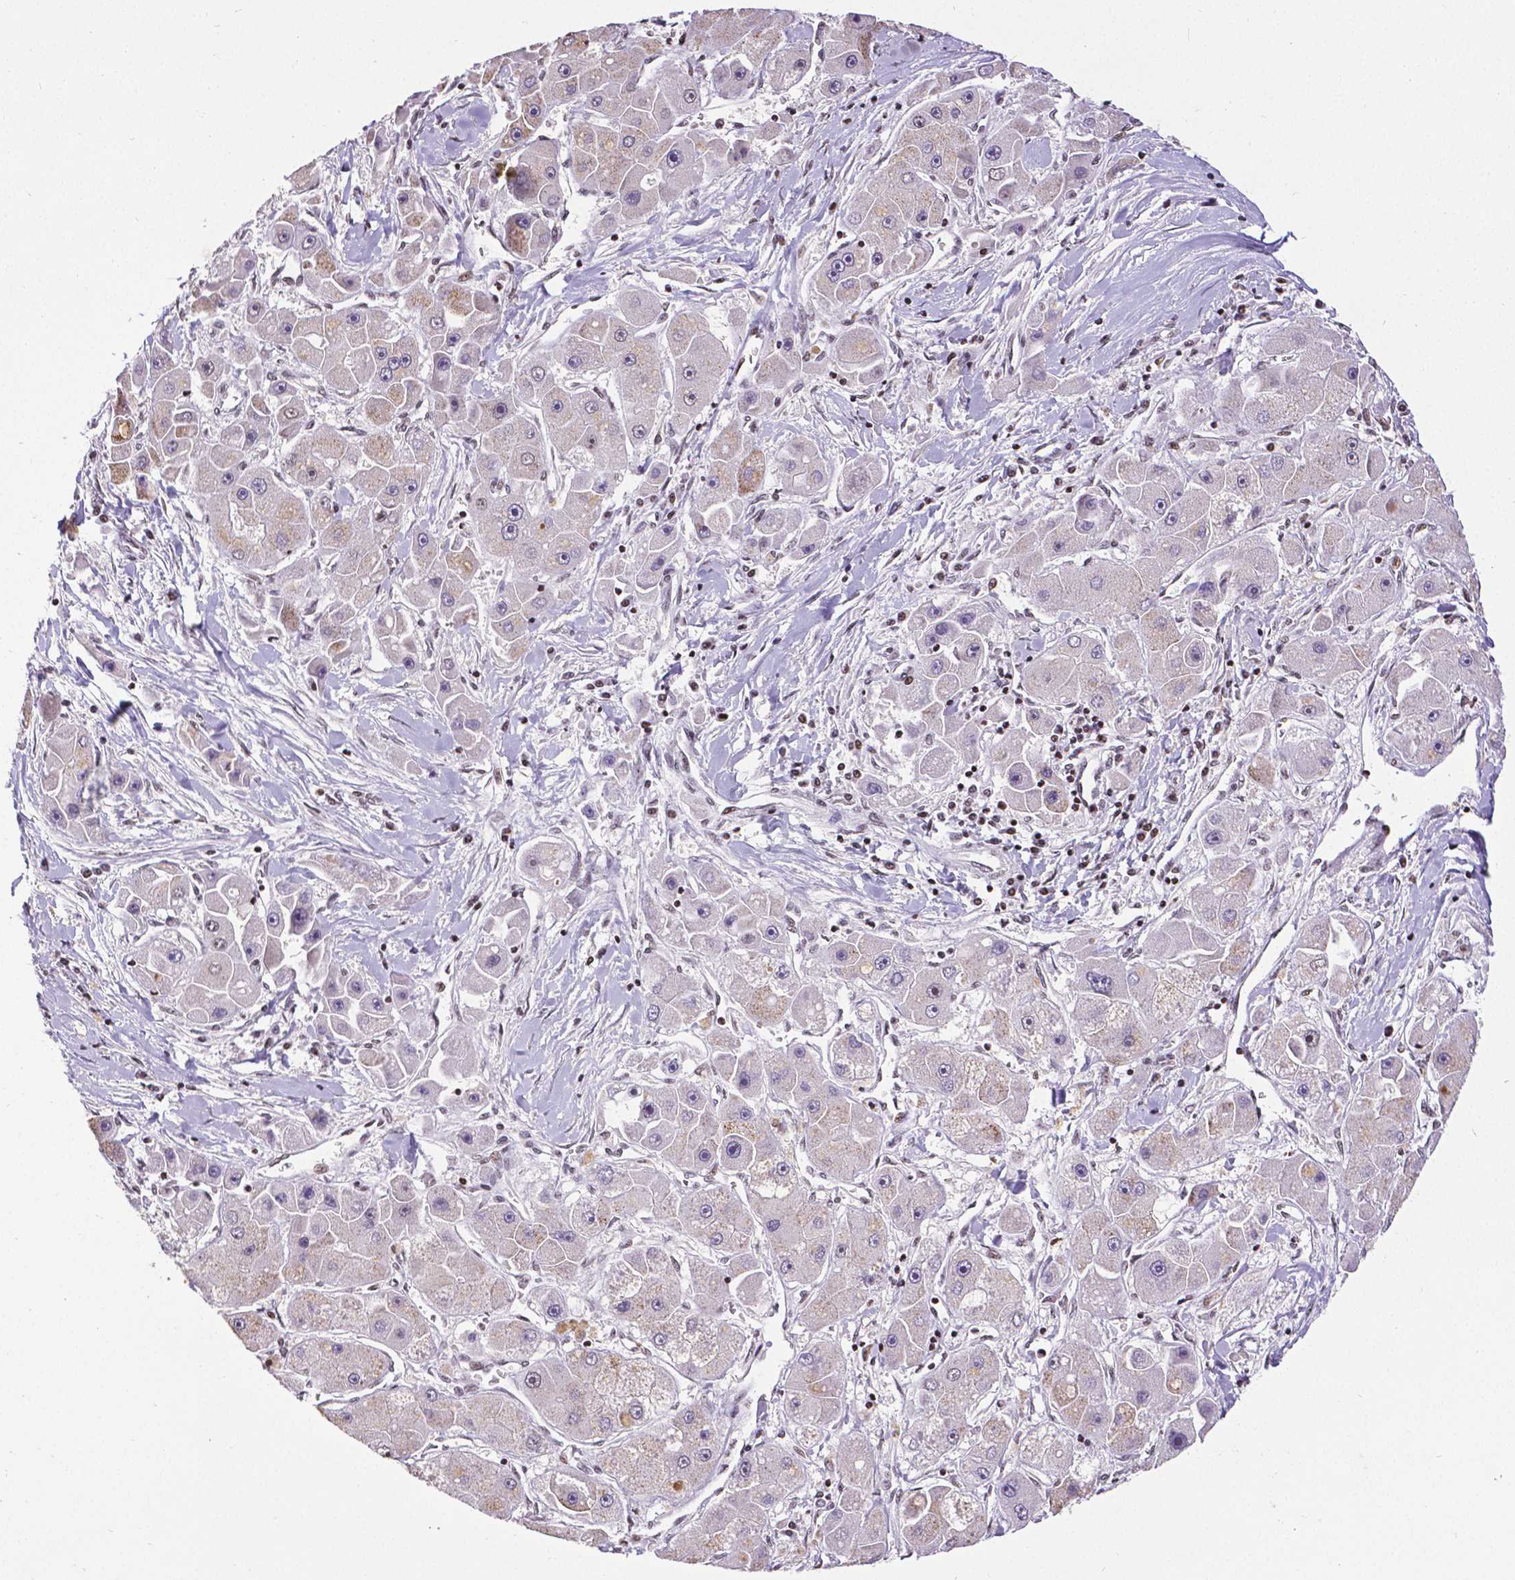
{"staining": {"intensity": "weak", "quantity": "<25%", "location": "cytoplasmic/membranous"}, "tissue": "liver cancer", "cell_type": "Tumor cells", "image_type": "cancer", "snomed": [{"axis": "morphology", "description": "Carcinoma, Hepatocellular, NOS"}, {"axis": "topography", "description": "Liver"}], "caption": "High power microscopy image of an immunohistochemistry micrograph of liver cancer, revealing no significant staining in tumor cells. The staining was performed using DAB (3,3'-diaminobenzidine) to visualize the protein expression in brown, while the nuclei were stained in blue with hematoxylin (Magnification: 20x).", "gene": "CTCF", "patient": {"sex": "male", "age": 24}}